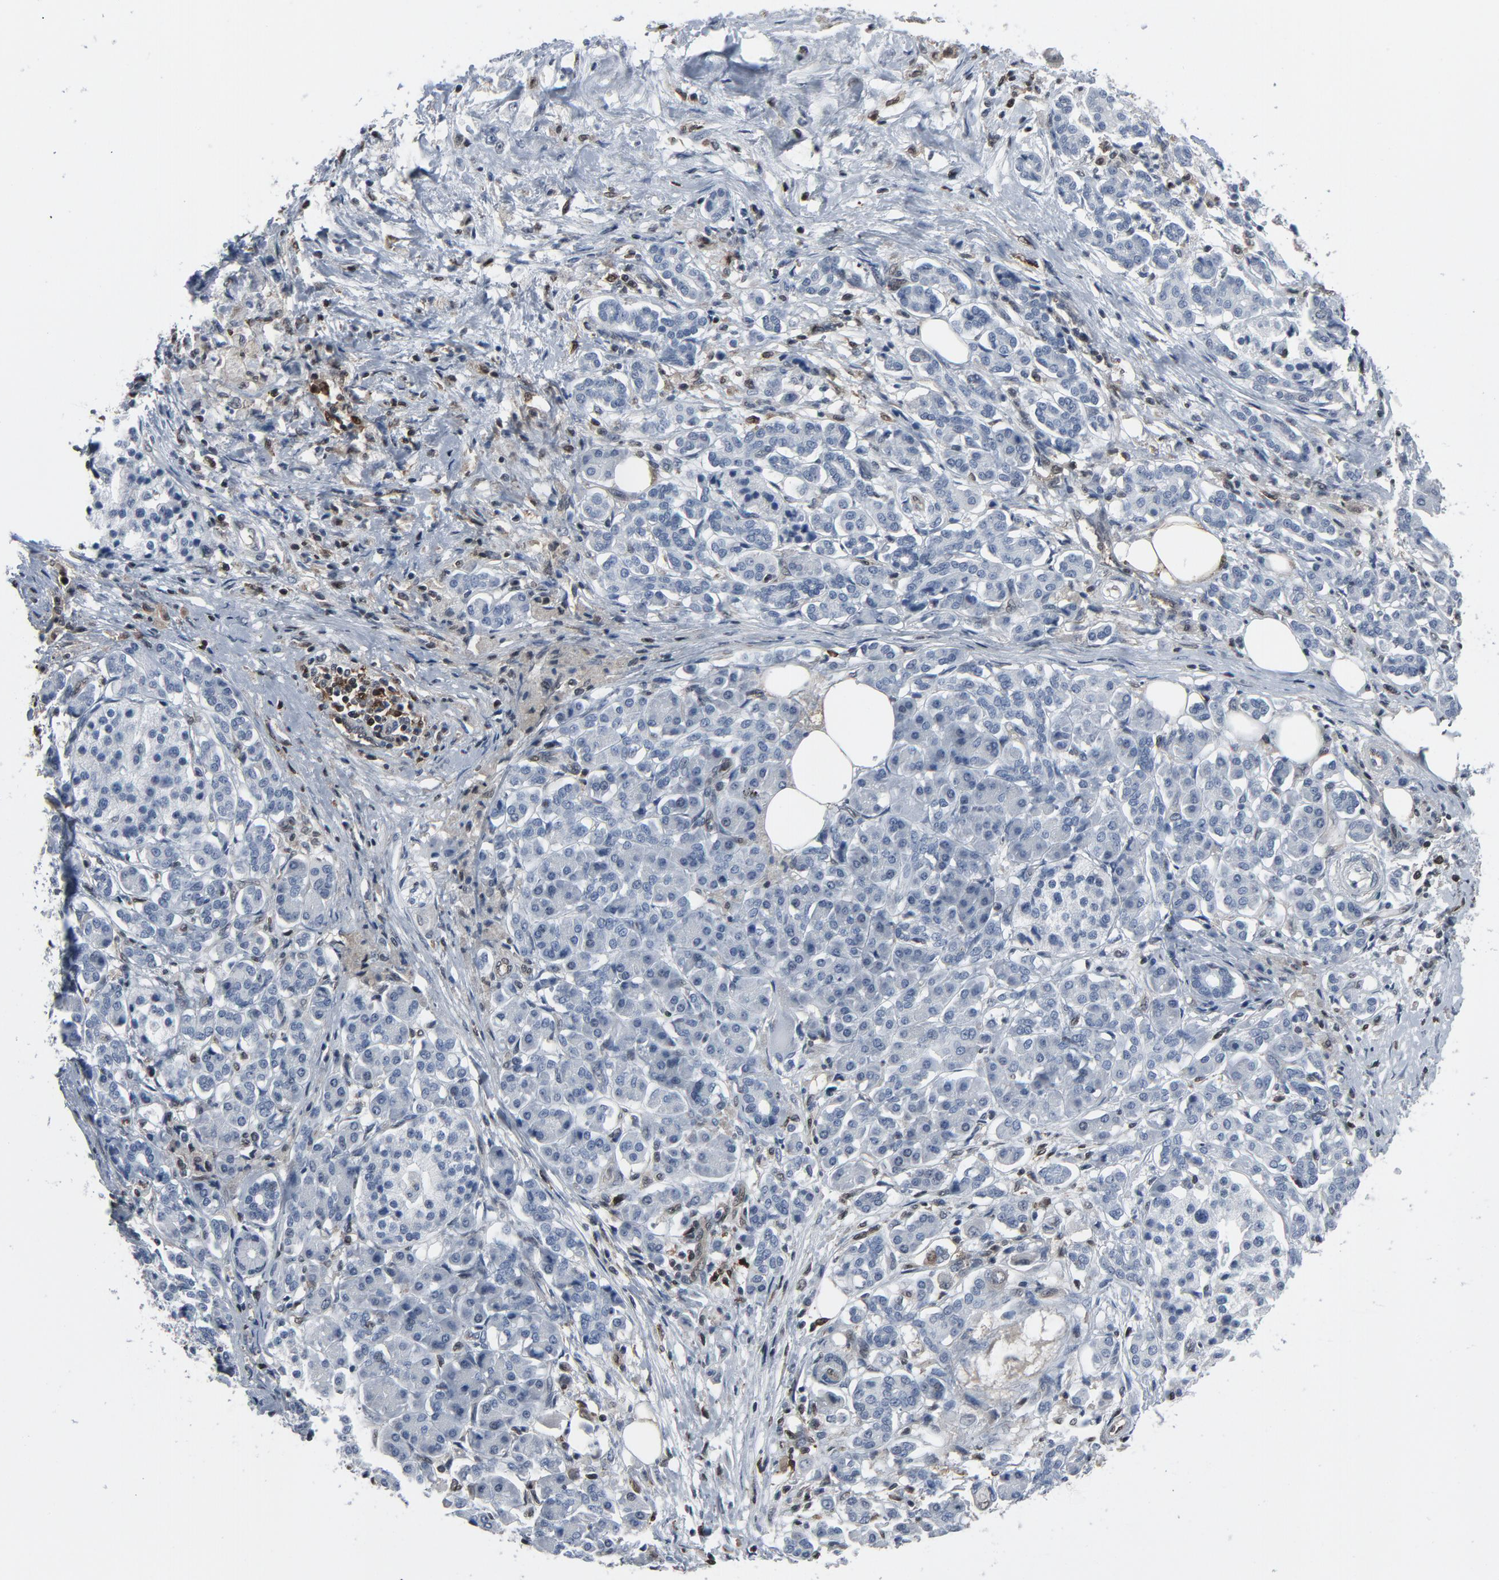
{"staining": {"intensity": "weak", "quantity": "<25%", "location": "cytoplasmic/membranous"}, "tissue": "pancreatic cancer", "cell_type": "Tumor cells", "image_type": "cancer", "snomed": [{"axis": "morphology", "description": "Adenocarcinoma, NOS"}, {"axis": "topography", "description": "Pancreas"}], "caption": "This is a histopathology image of IHC staining of pancreatic cancer, which shows no positivity in tumor cells.", "gene": "STAT5A", "patient": {"sex": "male", "age": 62}}